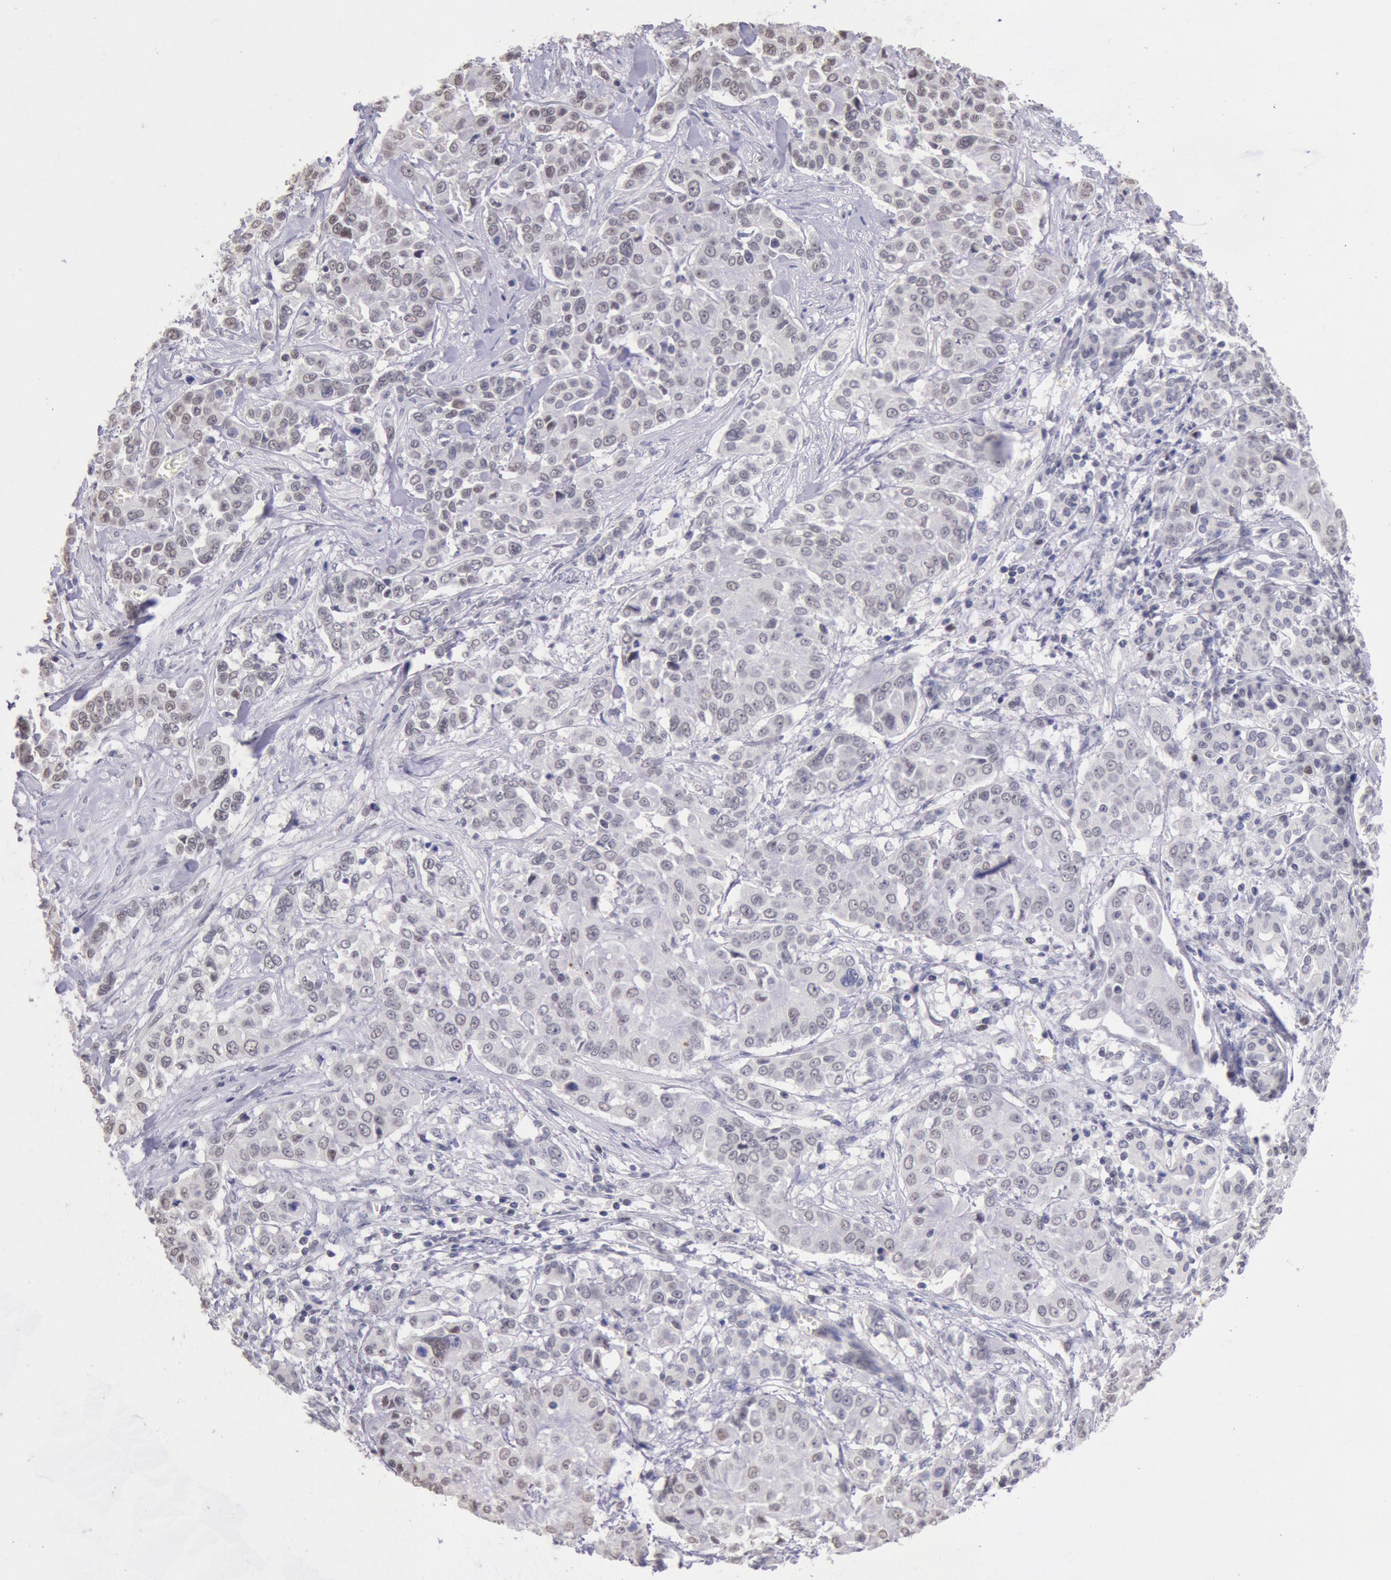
{"staining": {"intensity": "weak", "quantity": "25%-75%", "location": "nuclear"}, "tissue": "pancreatic cancer", "cell_type": "Tumor cells", "image_type": "cancer", "snomed": [{"axis": "morphology", "description": "Adenocarcinoma, NOS"}, {"axis": "topography", "description": "Pancreas"}], "caption": "IHC (DAB (3,3'-diaminobenzidine)) staining of human adenocarcinoma (pancreatic) reveals weak nuclear protein expression in about 25%-75% of tumor cells. Immunohistochemistry stains the protein of interest in brown and the nuclei are stained blue.", "gene": "MYH7", "patient": {"sex": "female", "age": 52}}